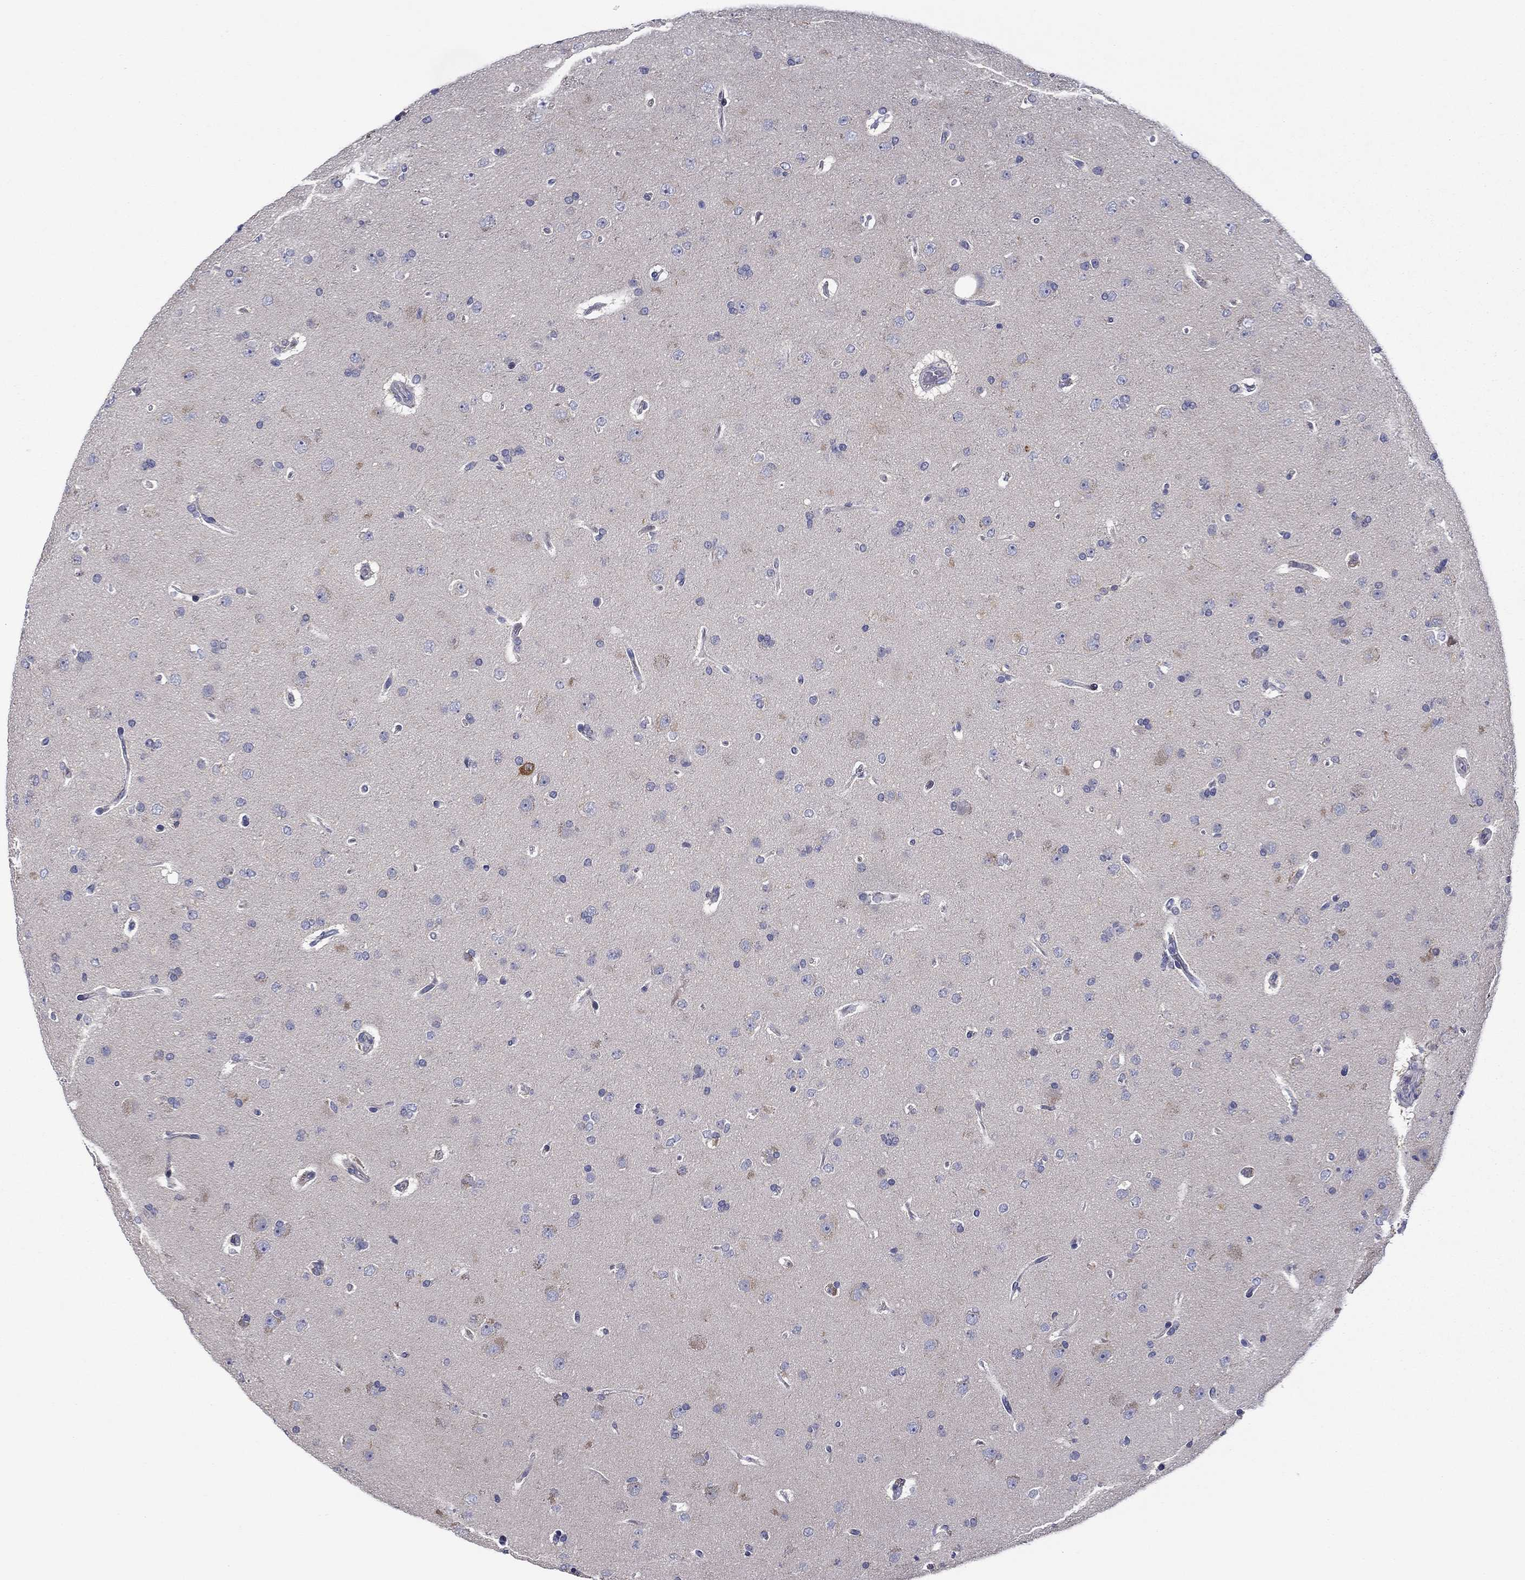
{"staining": {"intensity": "negative", "quantity": "none", "location": "none"}, "tissue": "glioma", "cell_type": "Tumor cells", "image_type": "cancer", "snomed": [{"axis": "morphology", "description": "Glioma, malignant, NOS"}, {"axis": "topography", "description": "Cerebral cortex"}], "caption": "Tumor cells show no significant protein staining in glioma.", "gene": "SPATA7", "patient": {"sex": "male", "age": 58}}